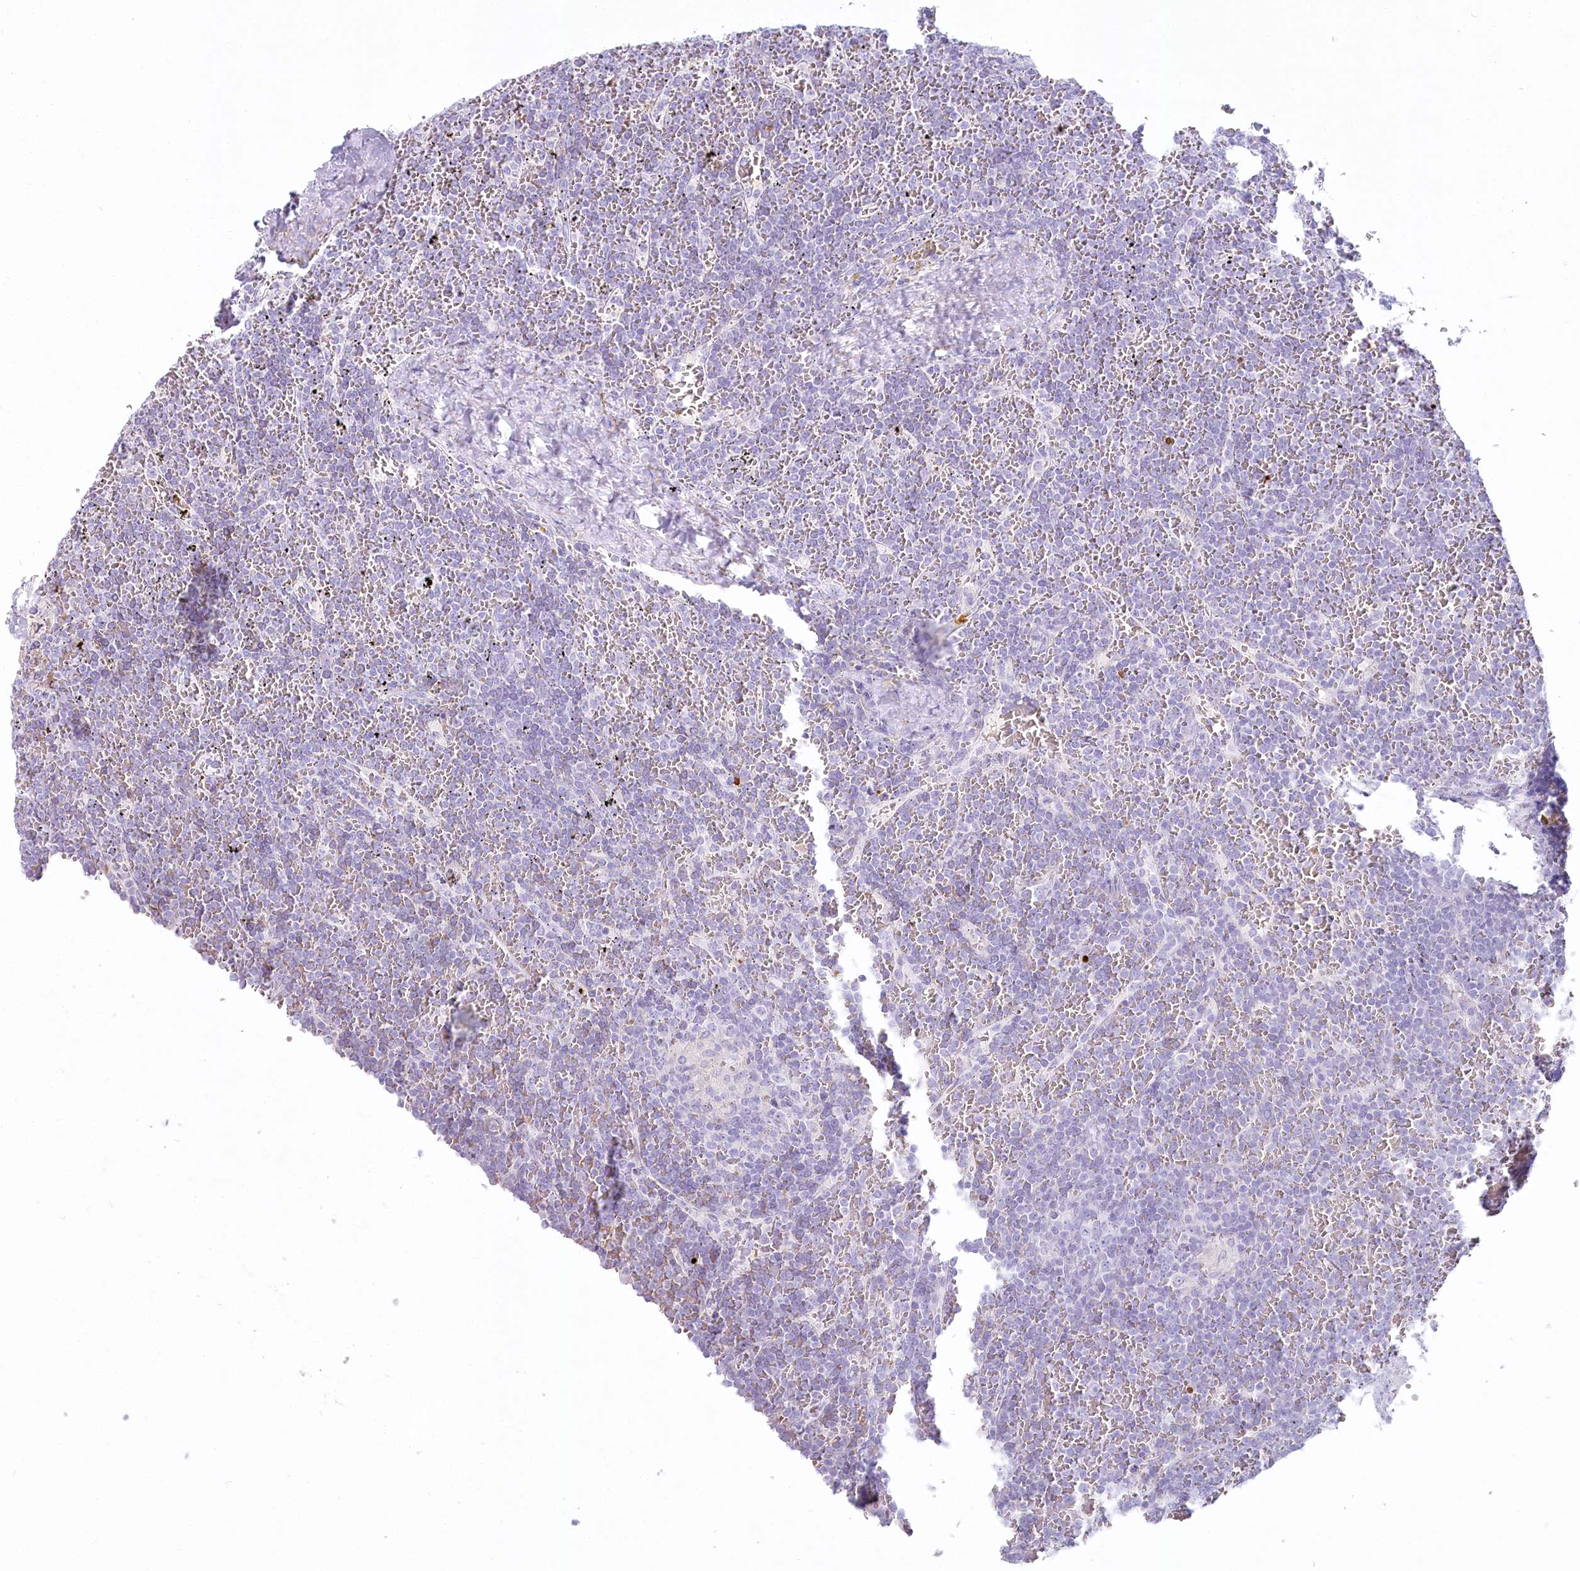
{"staining": {"intensity": "negative", "quantity": "none", "location": "none"}, "tissue": "lymphoma", "cell_type": "Tumor cells", "image_type": "cancer", "snomed": [{"axis": "morphology", "description": "Malignant lymphoma, non-Hodgkin's type, Low grade"}, {"axis": "topography", "description": "Spleen"}], "caption": "Immunohistochemistry (IHC) image of neoplastic tissue: low-grade malignant lymphoma, non-Hodgkin's type stained with DAB shows no significant protein expression in tumor cells.", "gene": "IFIT5", "patient": {"sex": "female", "age": 19}}